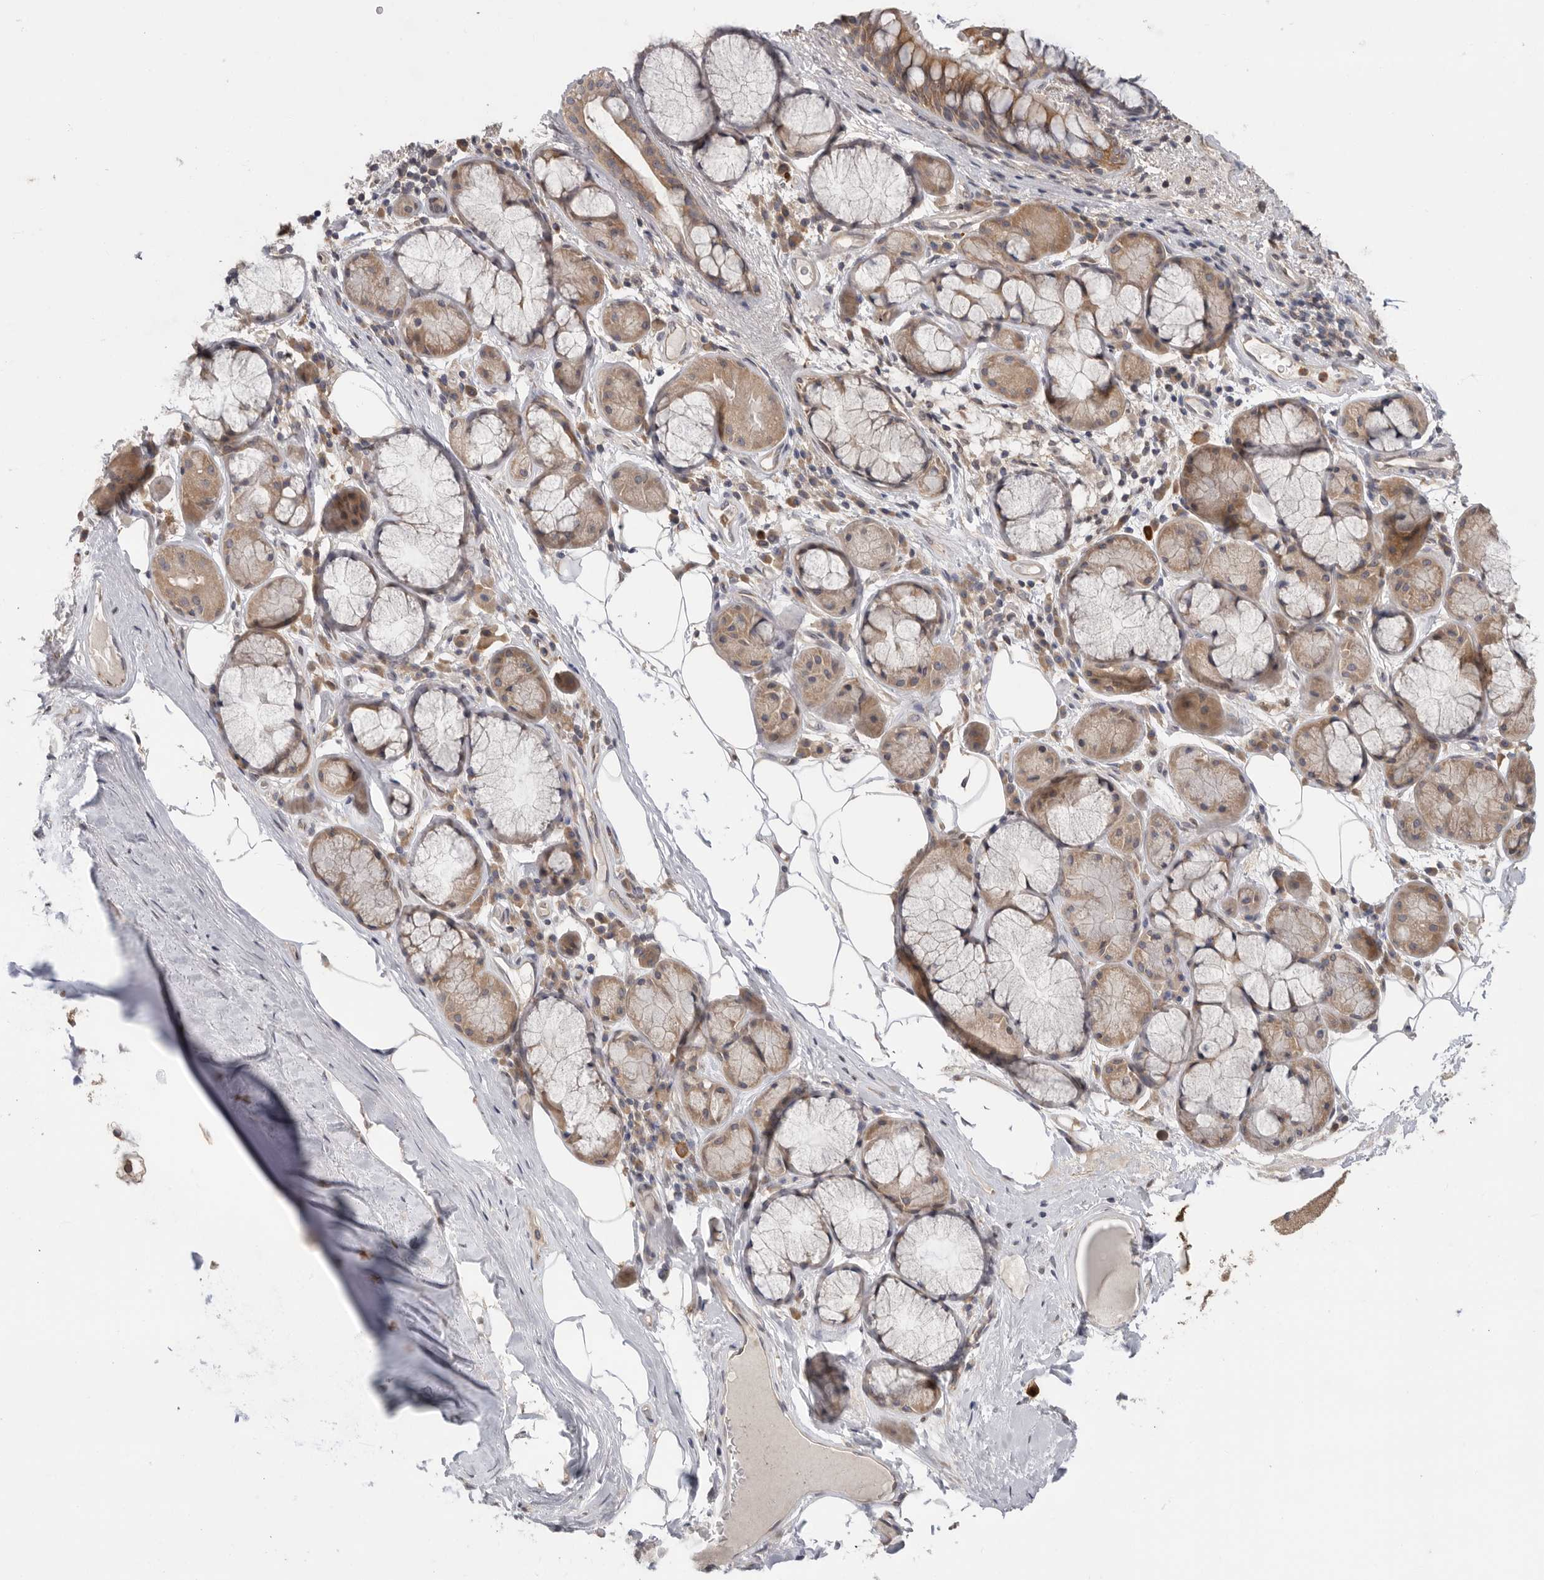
{"staining": {"intensity": "negative", "quantity": "none", "location": "none"}, "tissue": "adipose tissue", "cell_type": "Adipocytes", "image_type": "normal", "snomed": [{"axis": "morphology", "description": "Normal tissue, NOS"}, {"axis": "topography", "description": "Bronchus"}], "caption": "An immunohistochemistry (IHC) photomicrograph of unremarkable adipose tissue is shown. There is no staining in adipocytes of adipose tissue.", "gene": "KLK5", "patient": {"sex": "male", "age": 66}}